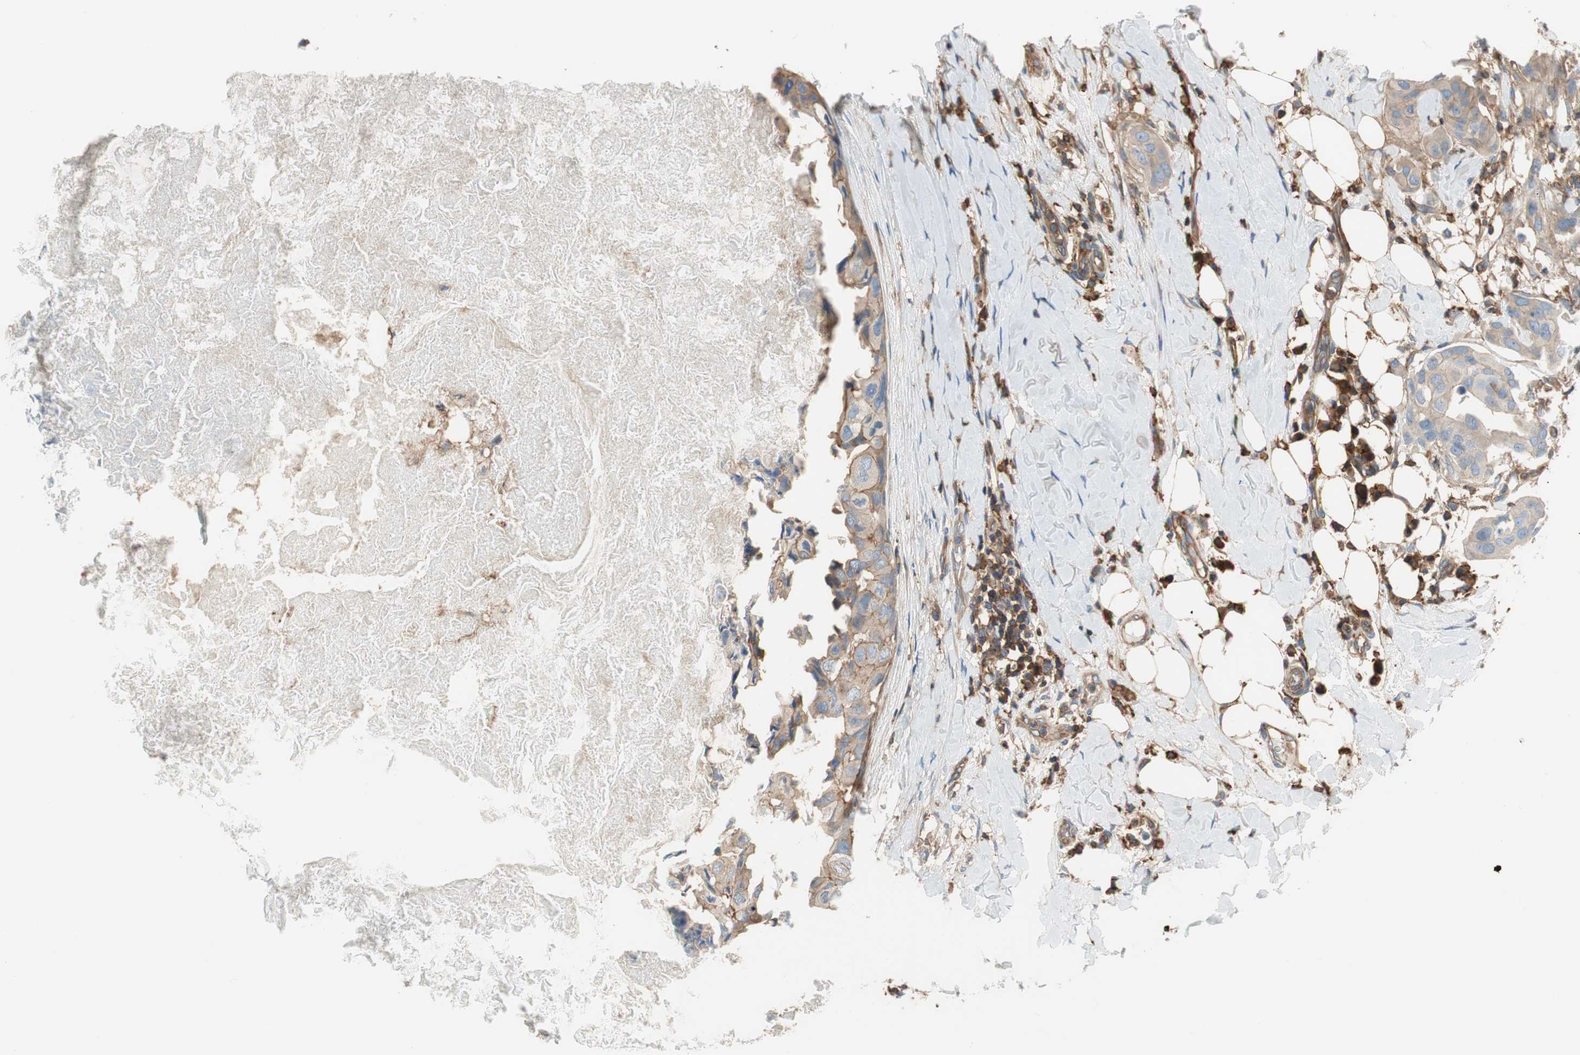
{"staining": {"intensity": "weak", "quantity": "25%-75%", "location": "cytoplasmic/membranous"}, "tissue": "breast cancer", "cell_type": "Tumor cells", "image_type": "cancer", "snomed": [{"axis": "morphology", "description": "Duct carcinoma"}, {"axis": "topography", "description": "Breast"}], "caption": "Protein staining exhibits weak cytoplasmic/membranous staining in about 25%-75% of tumor cells in breast intraductal carcinoma.", "gene": "IL1RL1", "patient": {"sex": "female", "age": 40}}